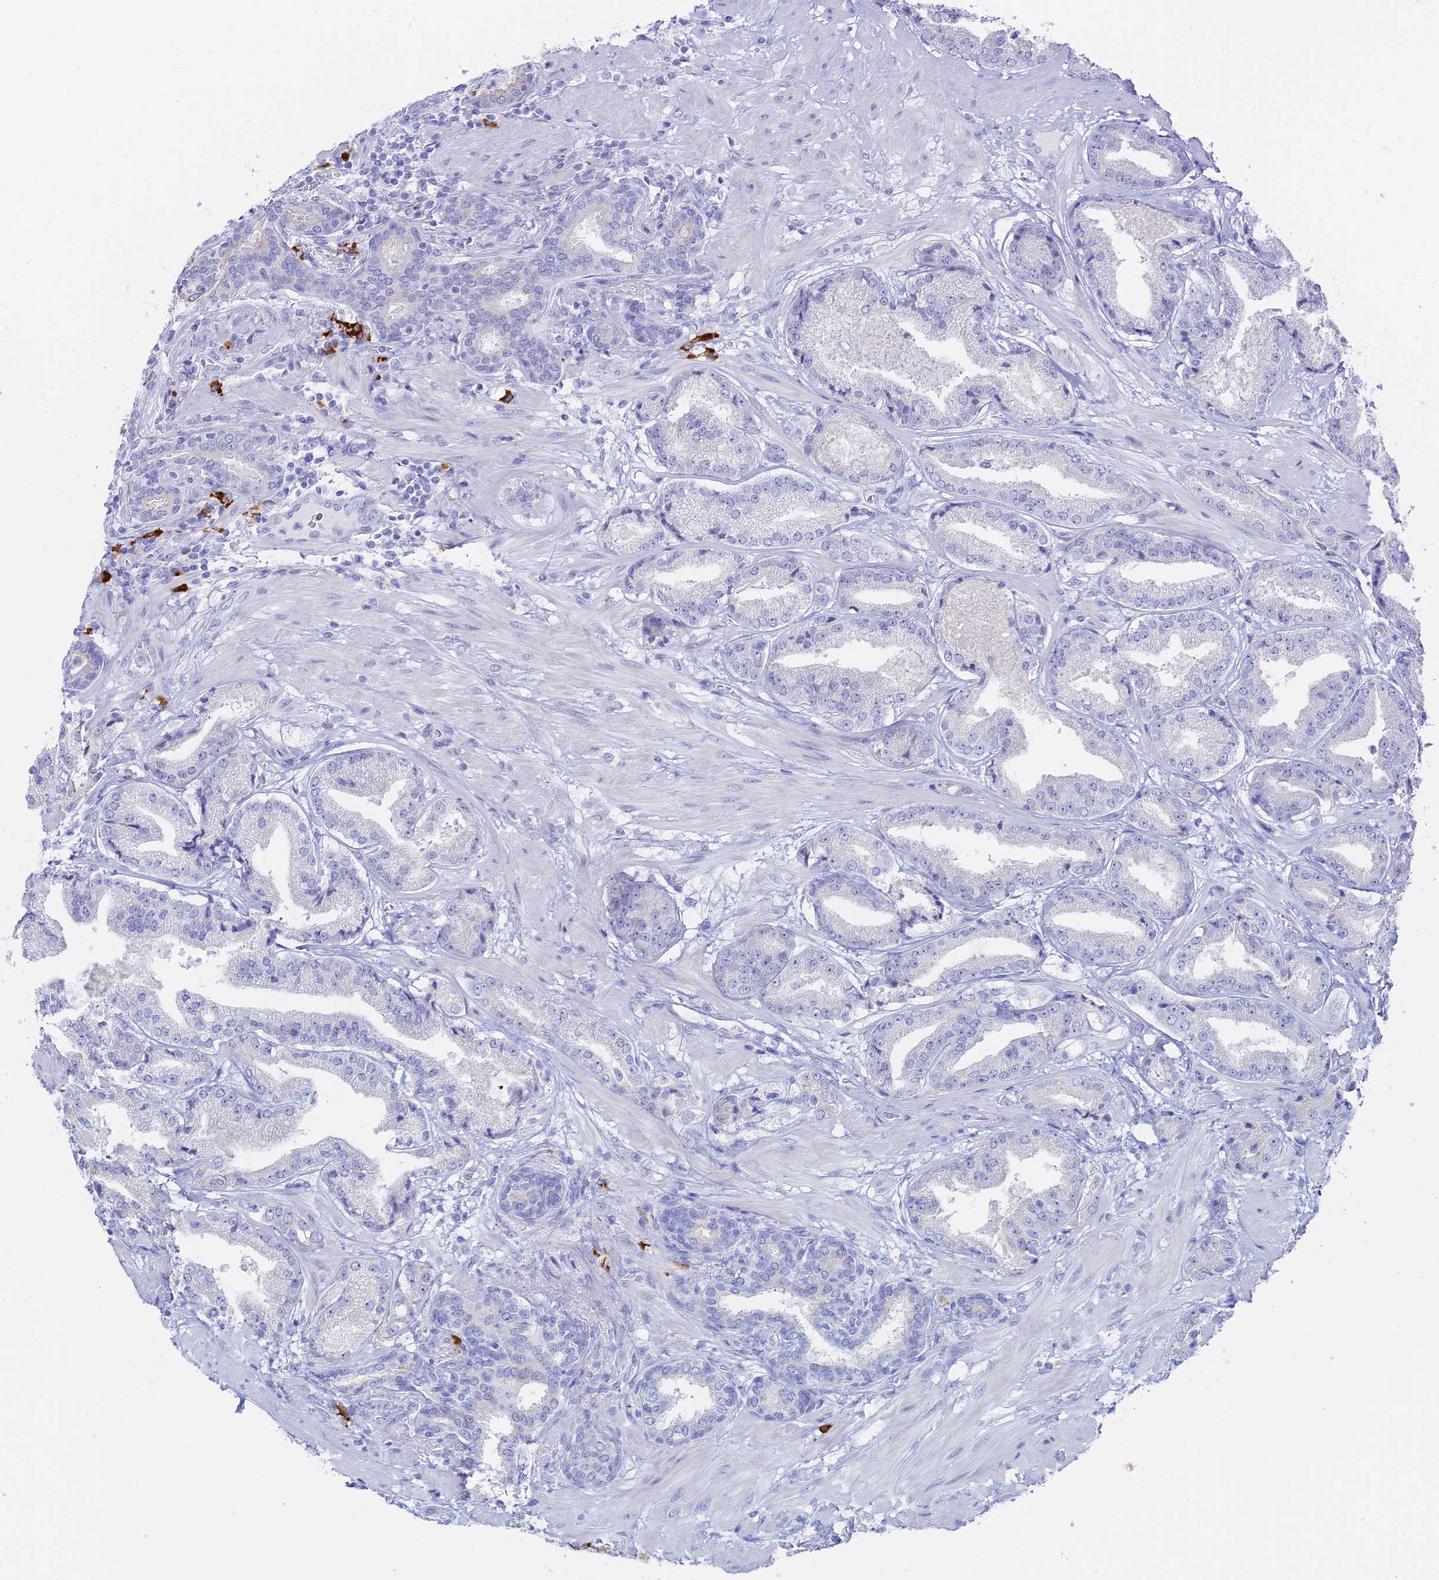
{"staining": {"intensity": "negative", "quantity": "none", "location": "none"}, "tissue": "prostate cancer", "cell_type": "Tumor cells", "image_type": "cancer", "snomed": [{"axis": "morphology", "description": "Adenocarcinoma, High grade"}, {"axis": "topography", "description": "Prostate"}], "caption": "Immunohistochemistry image of prostate cancer stained for a protein (brown), which displays no staining in tumor cells.", "gene": "CEP152", "patient": {"sex": "male", "age": 63}}